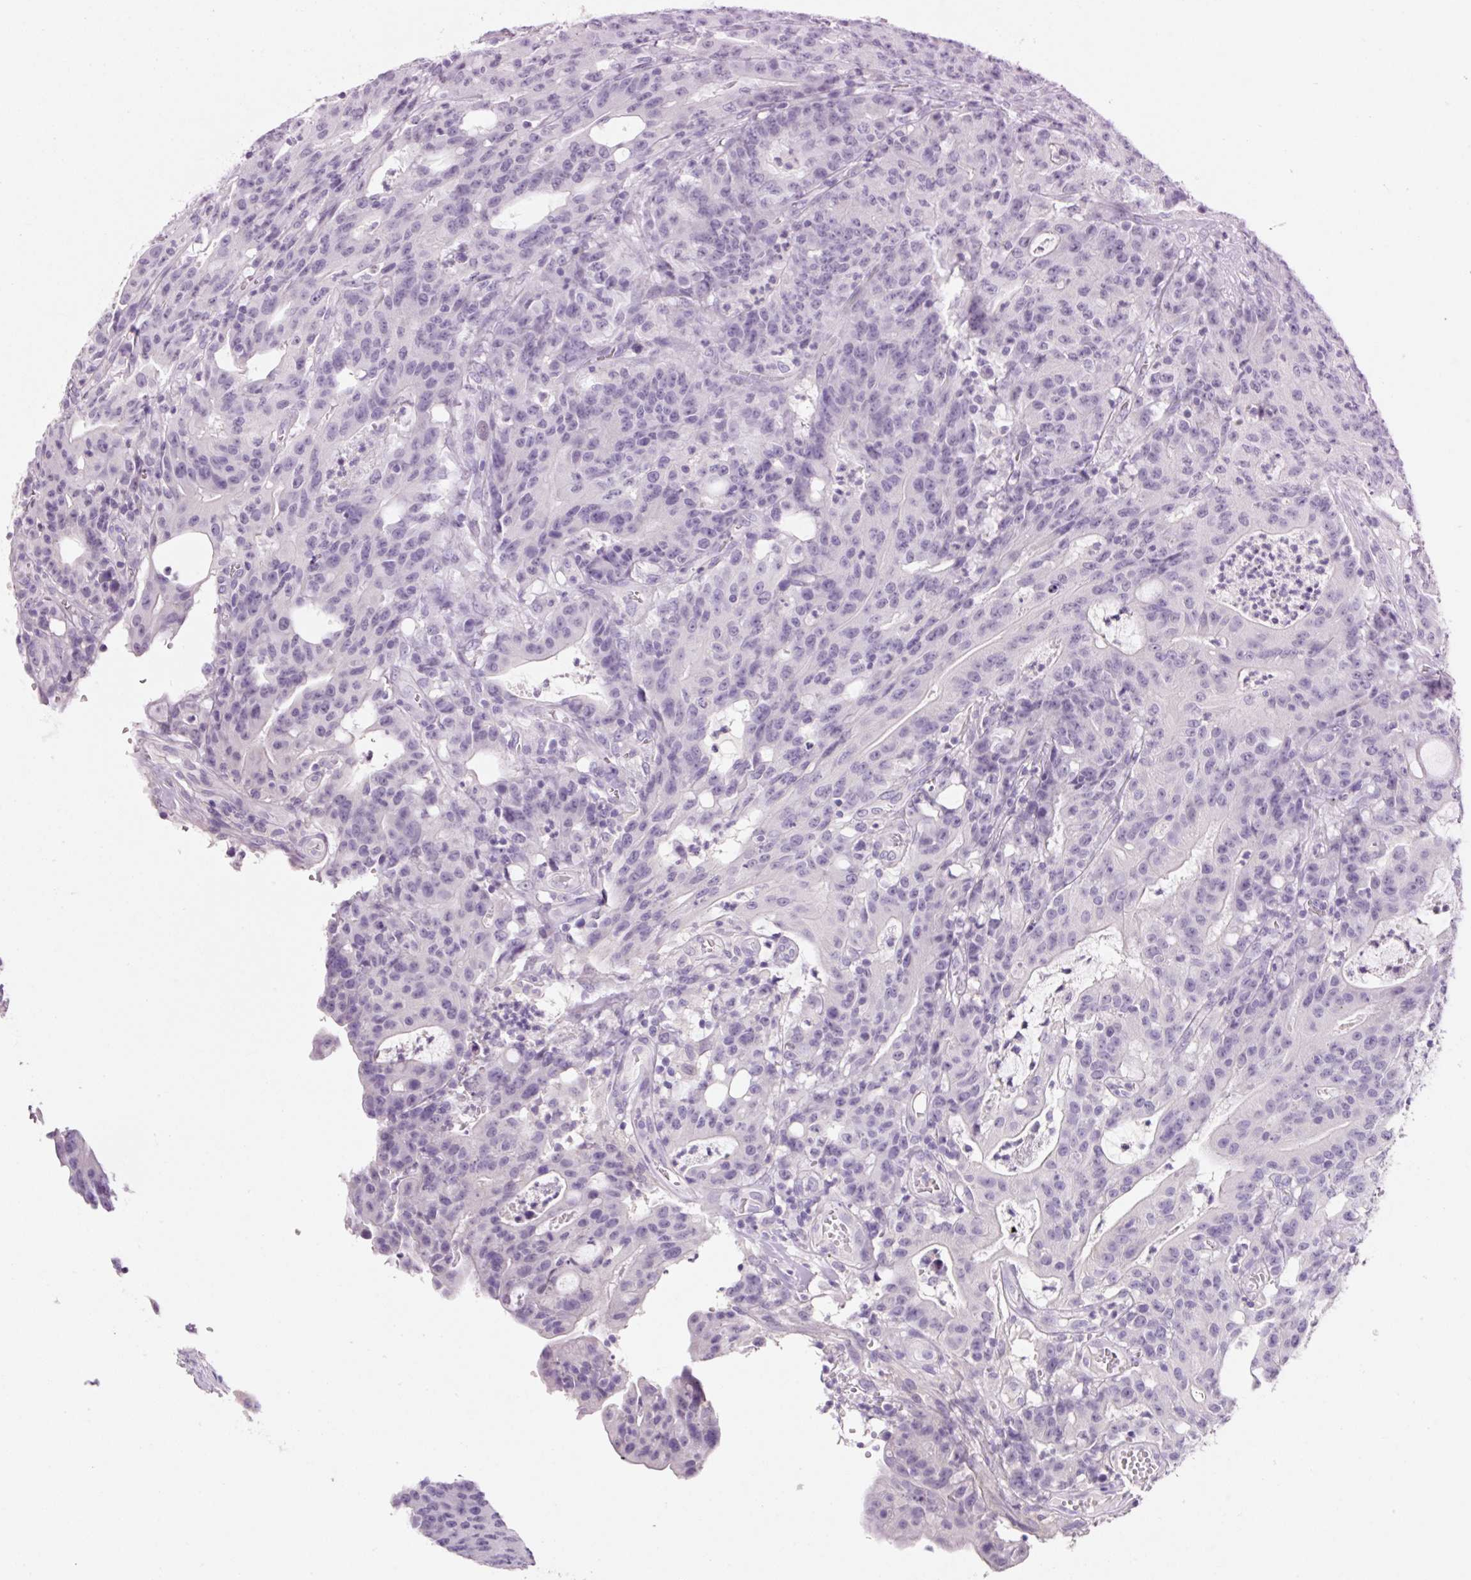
{"staining": {"intensity": "negative", "quantity": "none", "location": "none"}, "tissue": "colorectal cancer", "cell_type": "Tumor cells", "image_type": "cancer", "snomed": [{"axis": "morphology", "description": "Adenocarcinoma, NOS"}, {"axis": "topography", "description": "Colon"}], "caption": "IHC of colorectal cancer displays no positivity in tumor cells. The staining was performed using DAB (3,3'-diaminobenzidine) to visualize the protein expression in brown, while the nuclei were stained in blue with hematoxylin (Magnification: 20x).", "gene": "SYP", "patient": {"sex": "male", "age": 83}}